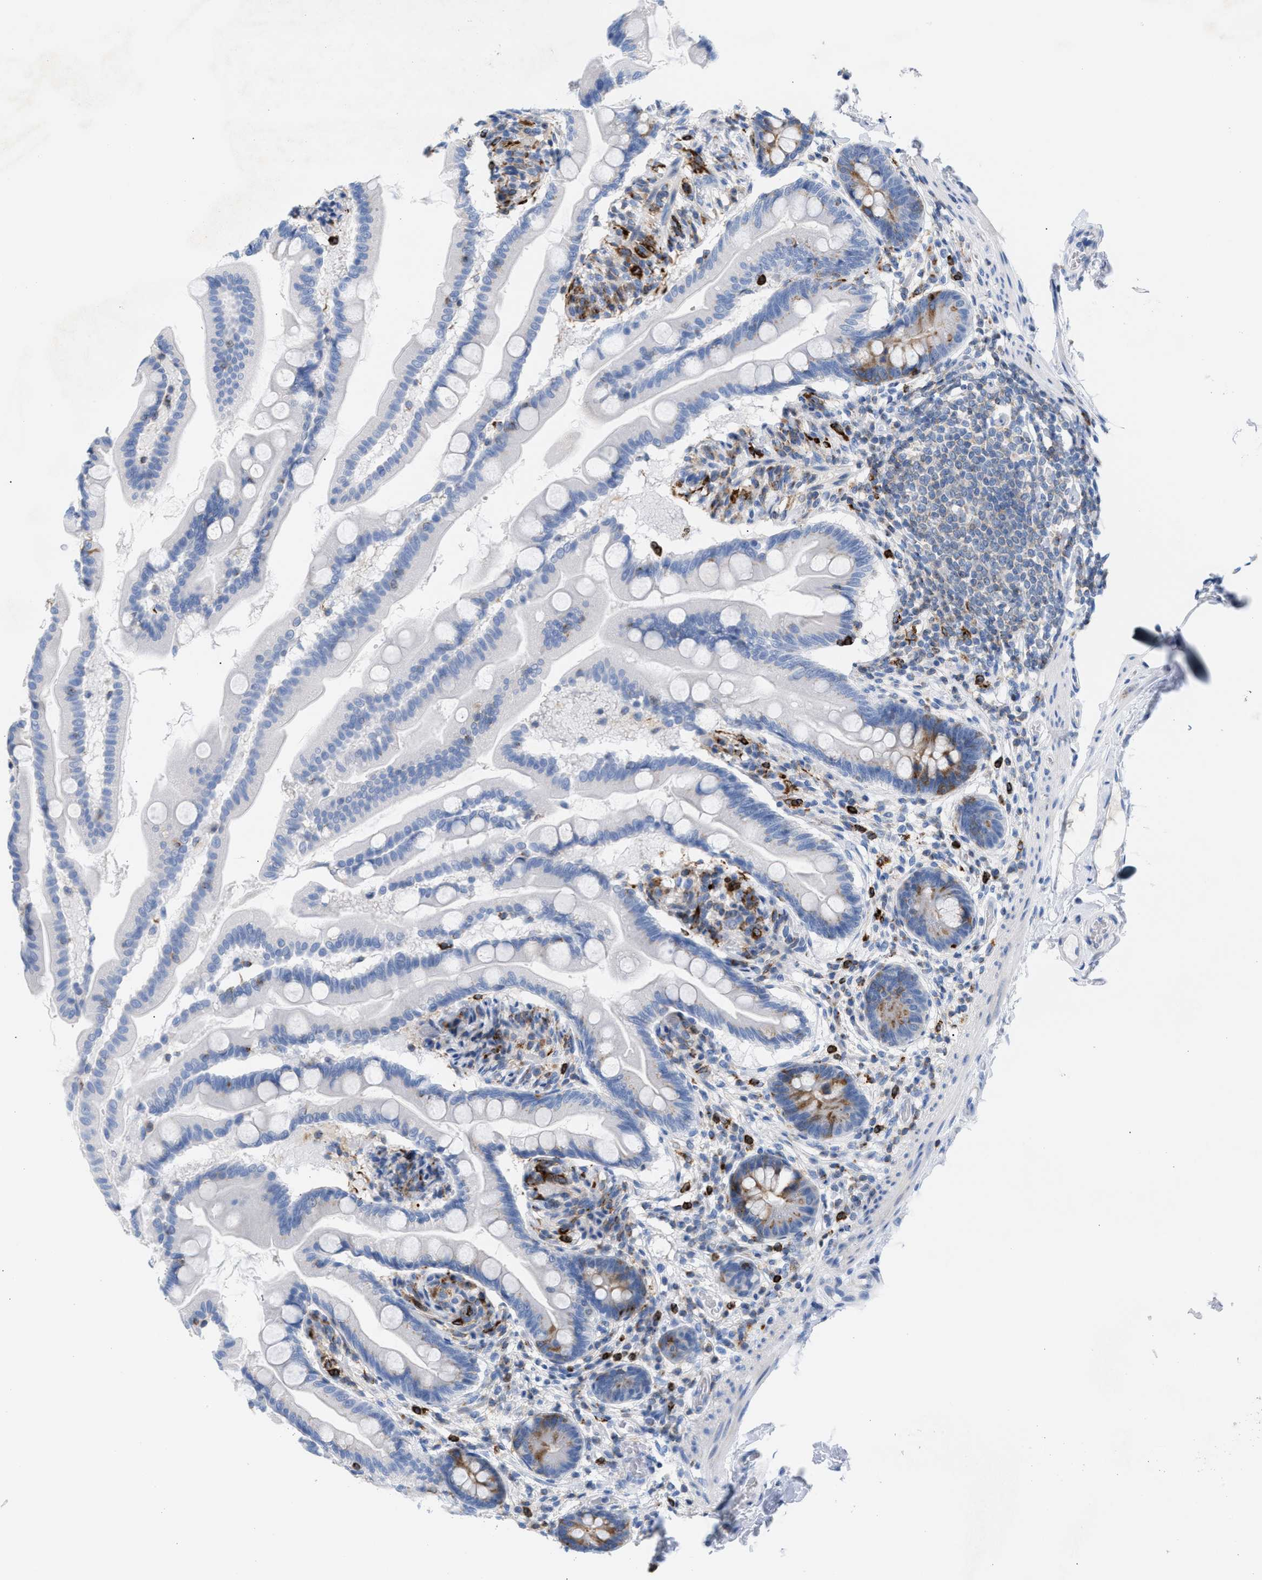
{"staining": {"intensity": "moderate", "quantity": "<25%", "location": "cytoplasmic/membranous"}, "tissue": "small intestine", "cell_type": "Glandular cells", "image_type": "normal", "snomed": [{"axis": "morphology", "description": "Normal tissue, NOS"}, {"axis": "topography", "description": "Small intestine"}], "caption": "Glandular cells reveal low levels of moderate cytoplasmic/membranous positivity in about <25% of cells in normal human small intestine. (brown staining indicates protein expression, while blue staining denotes nuclei).", "gene": "TACC3", "patient": {"sex": "female", "age": 56}}